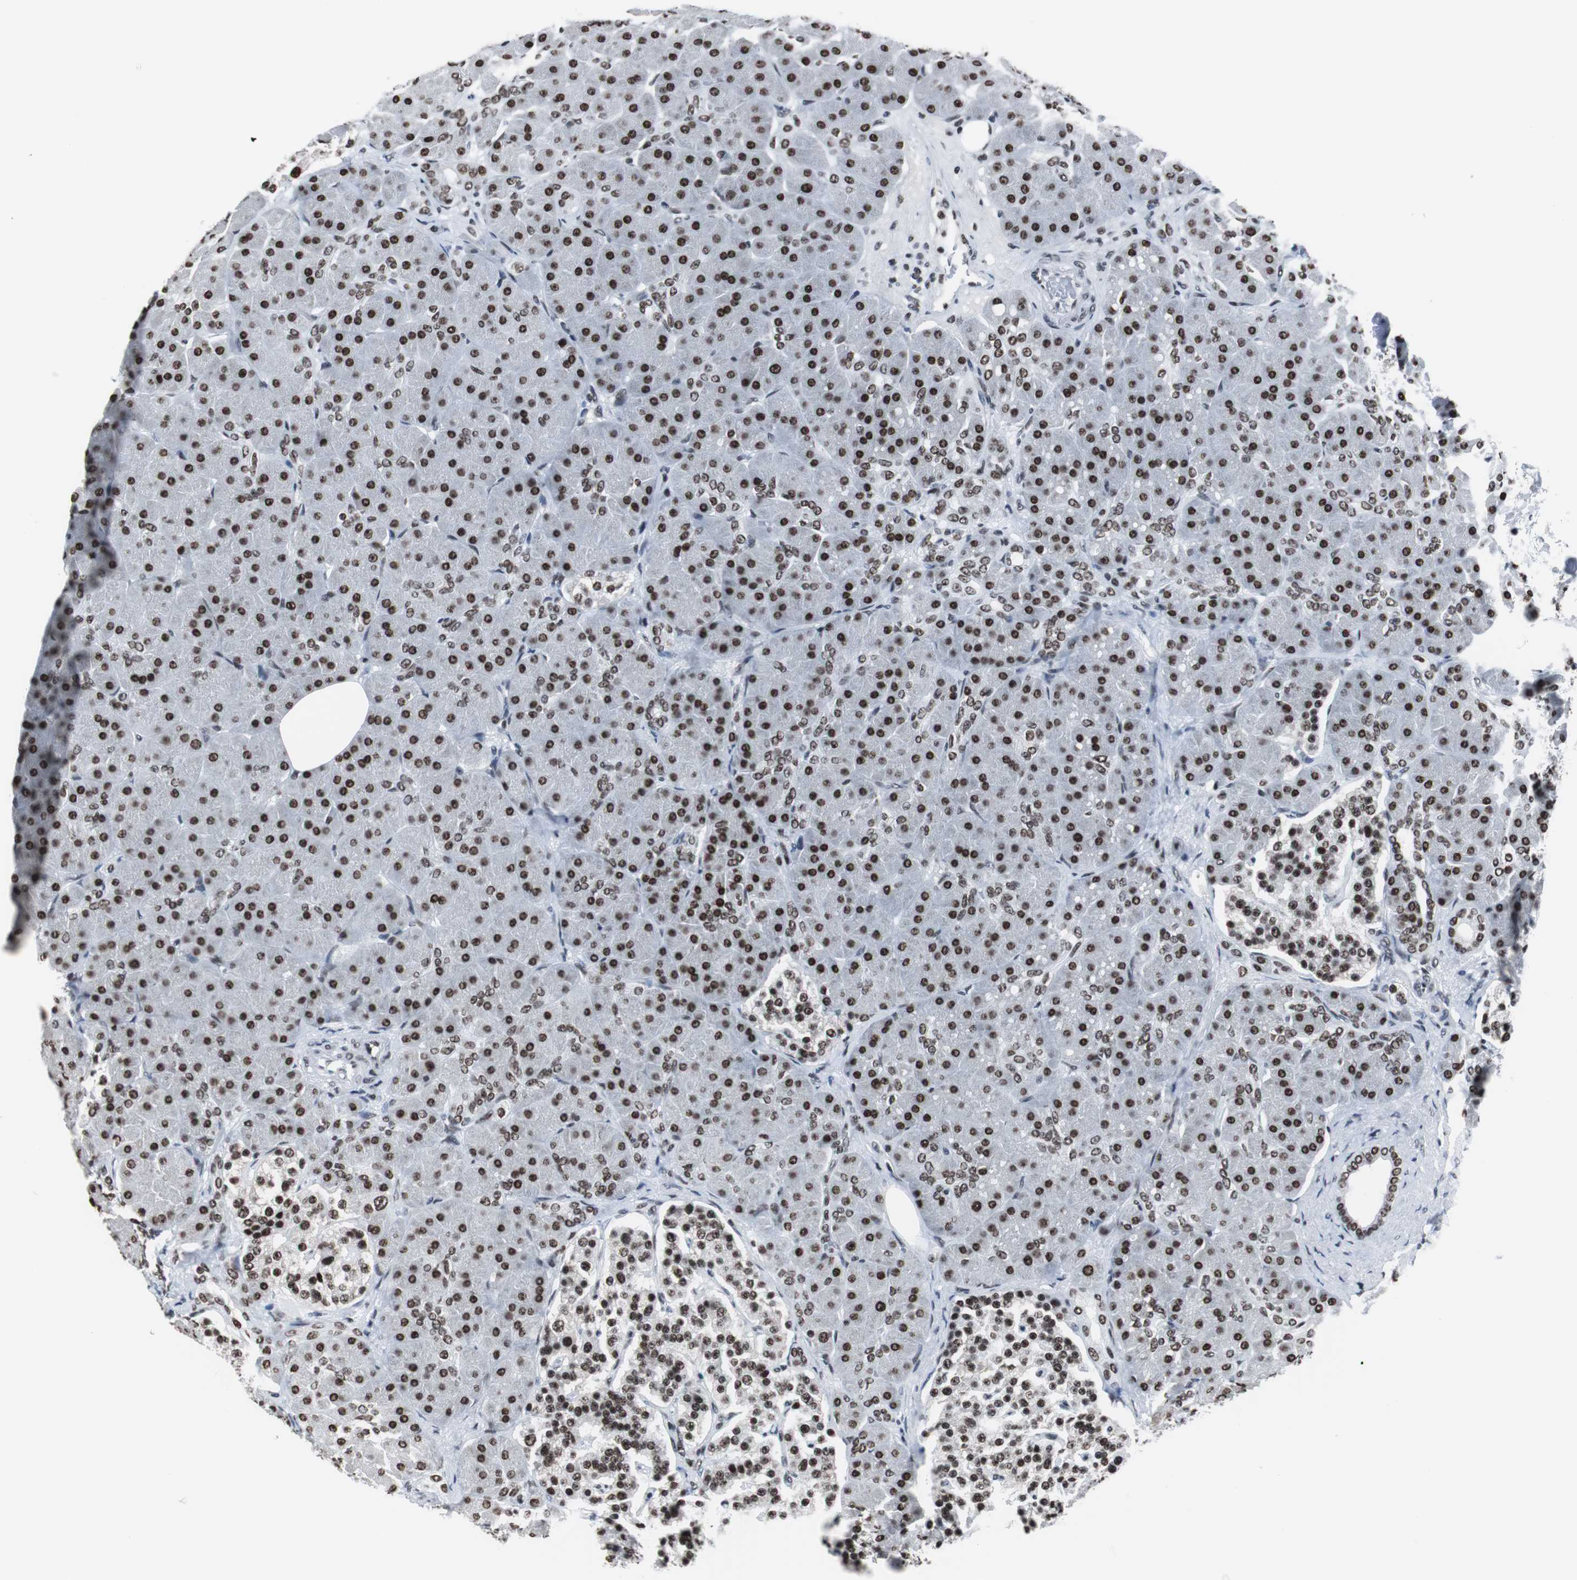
{"staining": {"intensity": "strong", "quantity": ">75%", "location": "nuclear"}, "tissue": "pancreas", "cell_type": "Exocrine glandular cells", "image_type": "normal", "snomed": [{"axis": "morphology", "description": "Normal tissue, NOS"}, {"axis": "topography", "description": "Pancreas"}], "caption": "IHC of benign pancreas demonstrates high levels of strong nuclear staining in about >75% of exocrine glandular cells.", "gene": "XRCC1", "patient": {"sex": "male", "age": 66}}